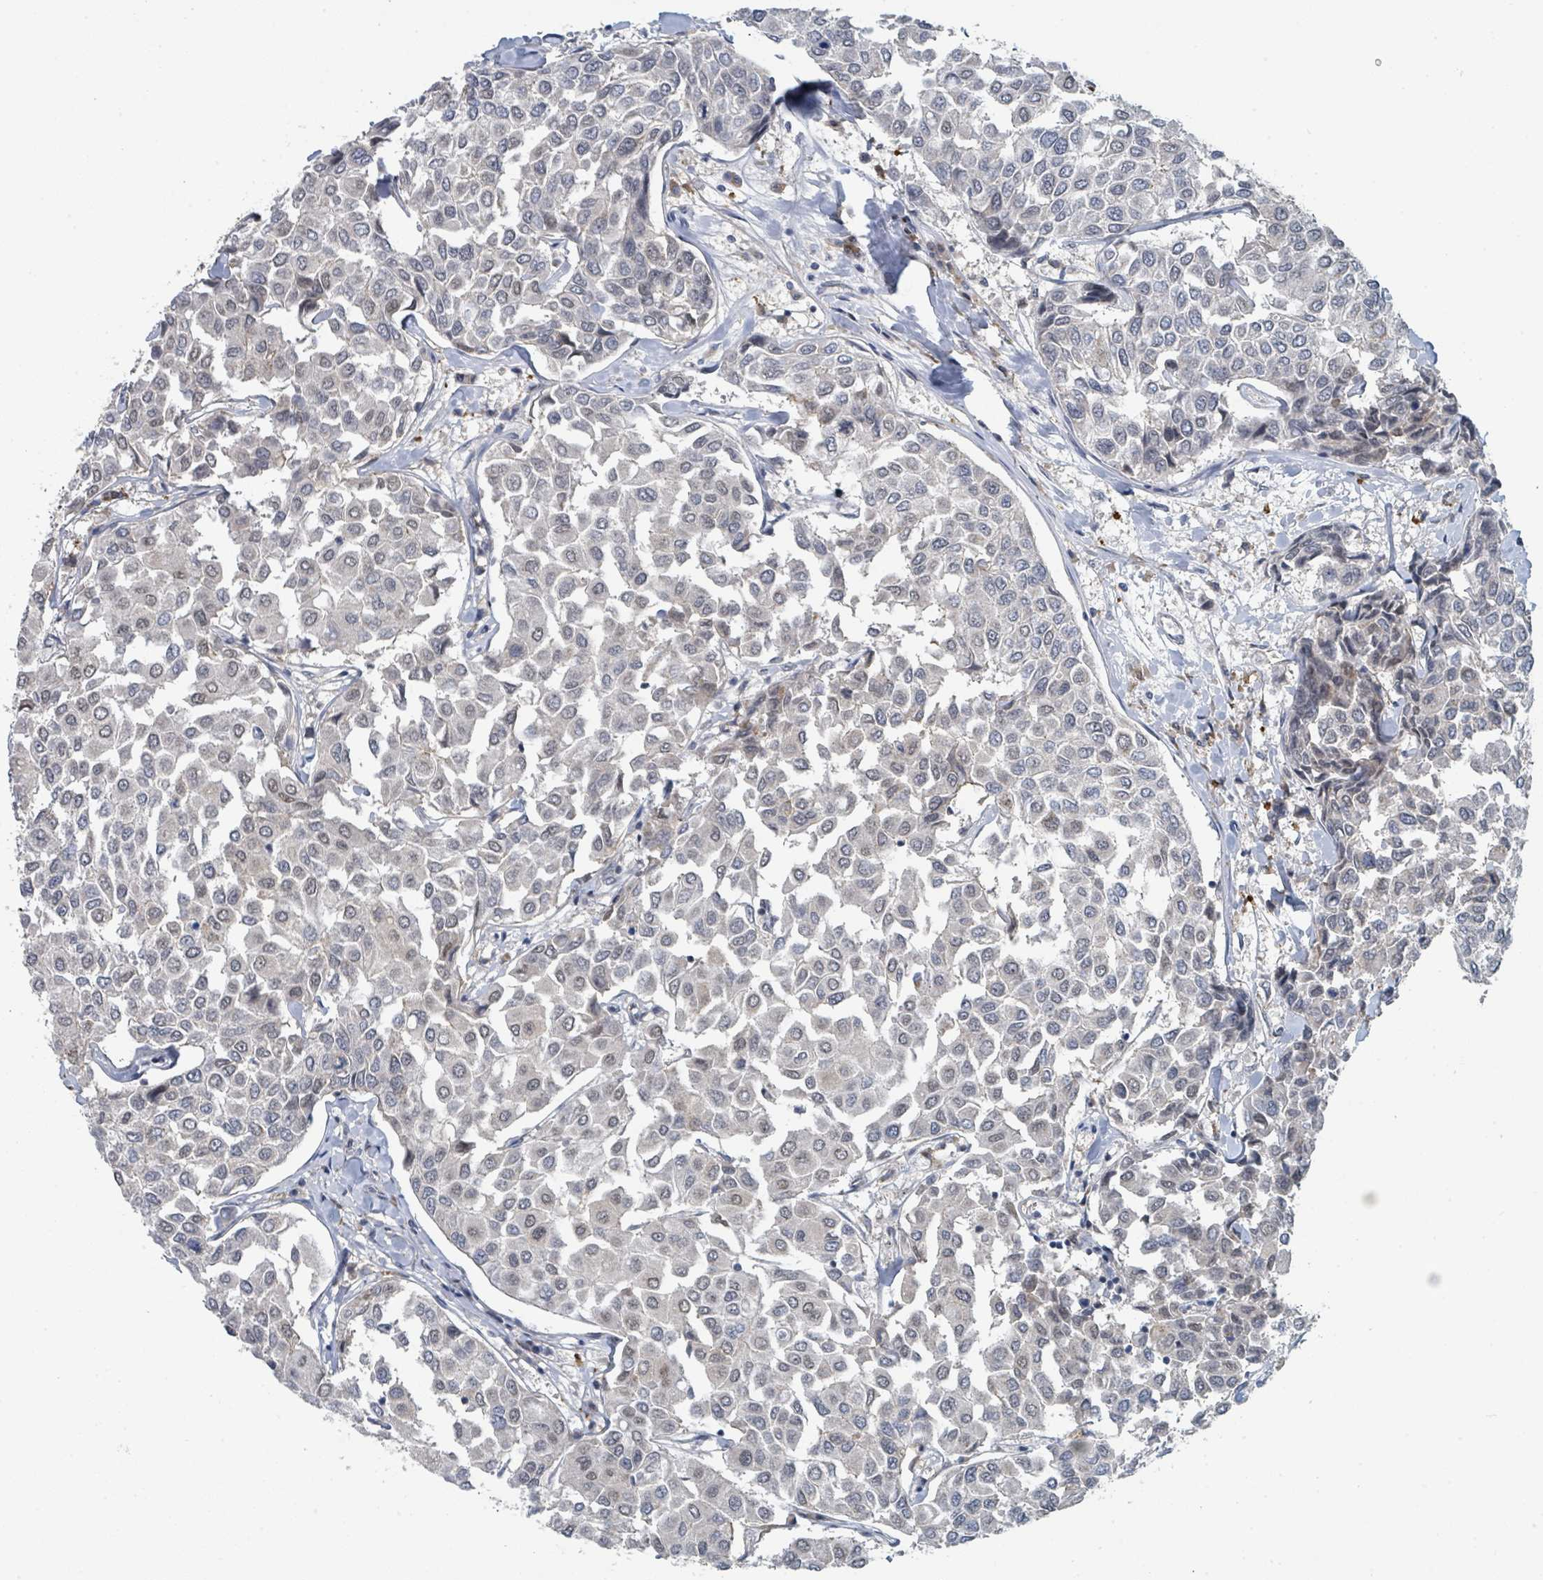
{"staining": {"intensity": "weak", "quantity": "<25%", "location": "nuclear"}, "tissue": "breast cancer", "cell_type": "Tumor cells", "image_type": "cancer", "snomed": [{"axis": "morphology", "description": "Duct carcinoma"}, {"axis": "topography", "description": "Breast"}], "caption": "Tumor cells are negative for protein expression in human breast infiltrating ductal carcinoma.", "gene": "ANKRD55", "patient": {"sex": "female", "age": 55}}